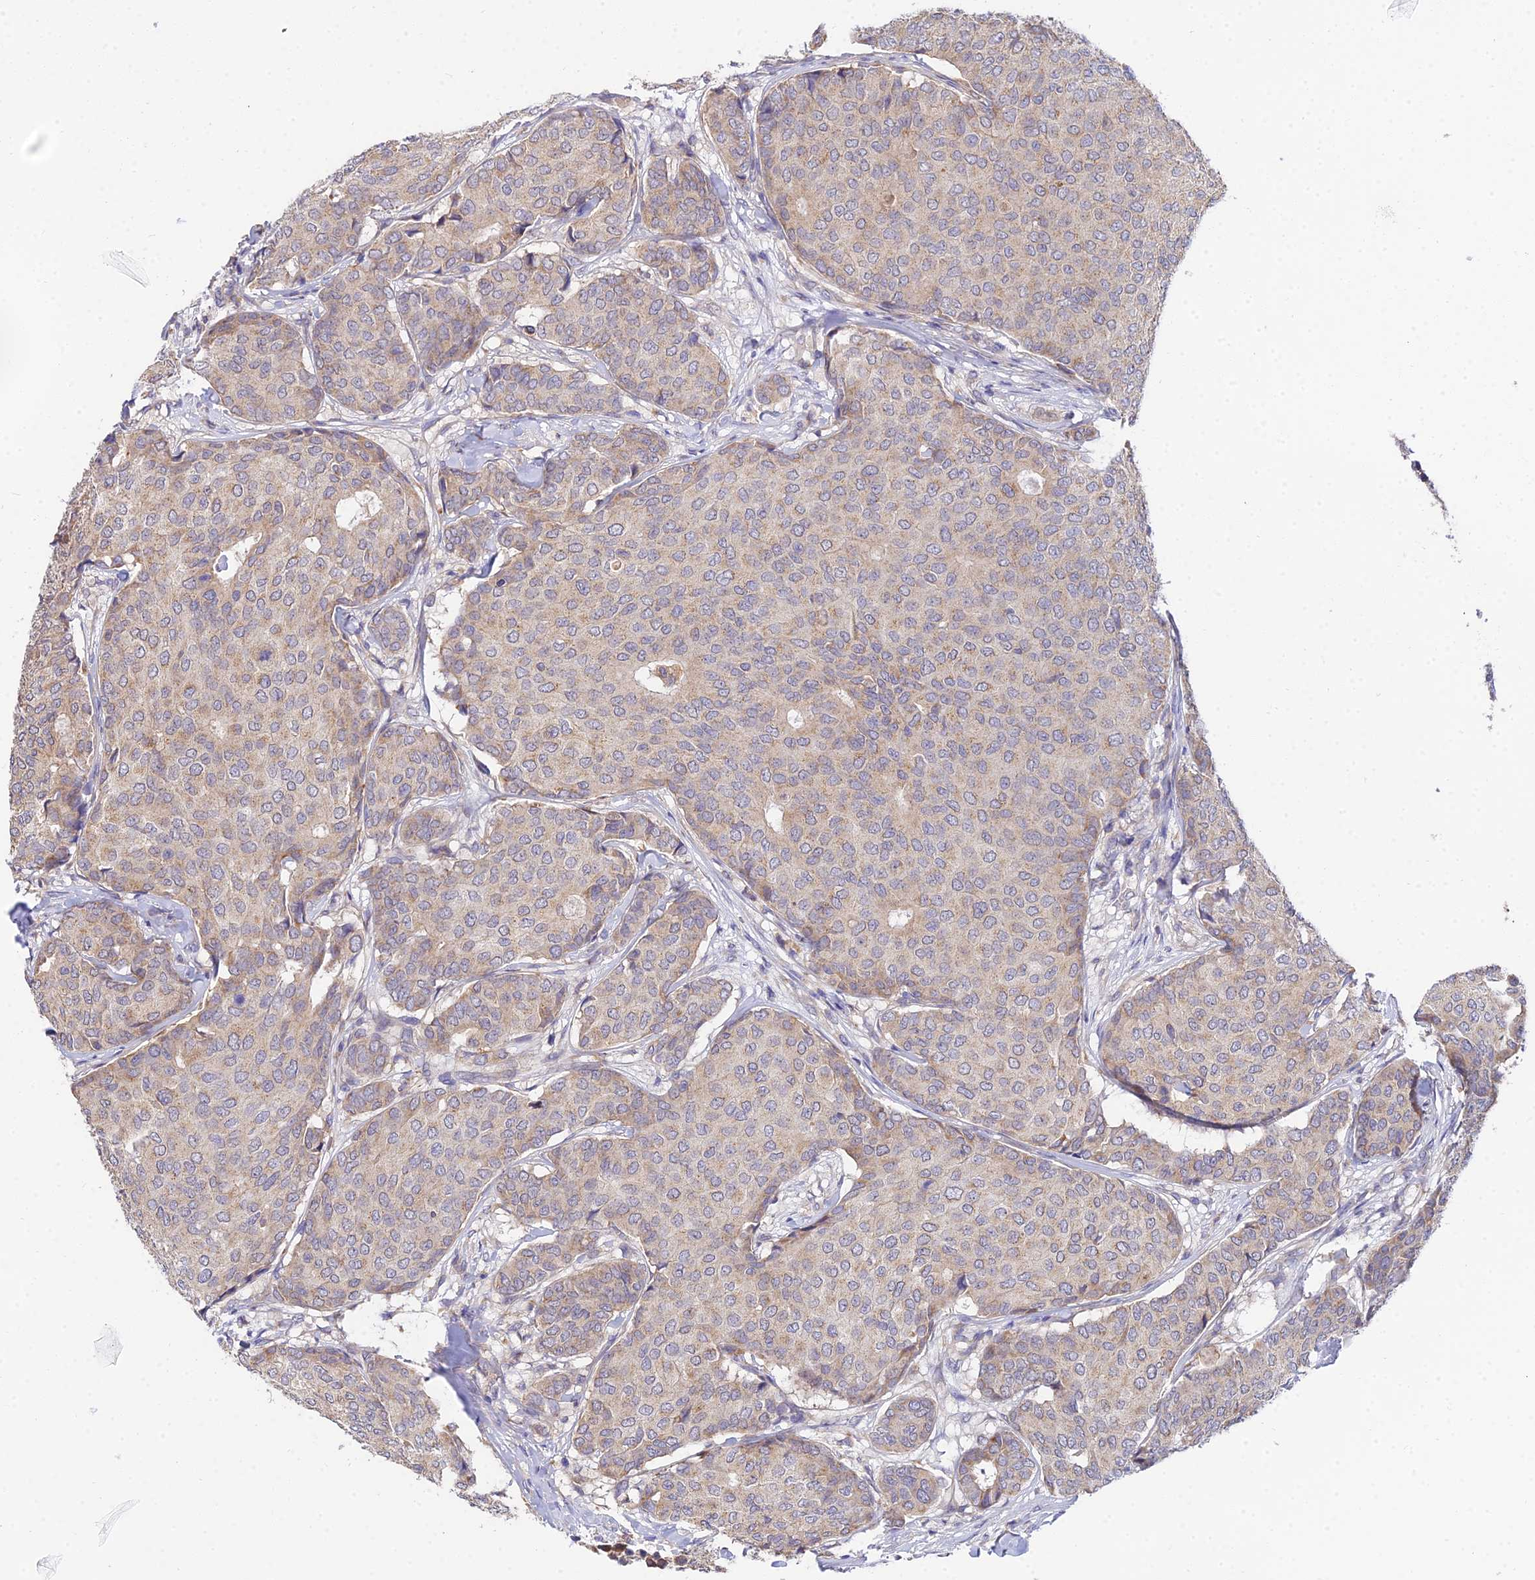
{"staining": {"intensity": "weak", "quantity": ">75%", "location": "cytoplasmic/membranous"}, "tissue": "breast cancer", "cell_type": "Tumor cells", "image_type": "cancer", "snomed": [{"axis": "morphology", "description": "Duct carcinoma"}, {"axis": "topography", "description": "Breast"}], "caption": "Weak cytoplasmic/membranous protein expression is seen in approximately >75% of tumor cells in breast cancer (invasive ductal carcinoma). Using DAB (brown) and hematoxylin (blue) stains, captured at high magnification using brightfield microscopy.", "gene": "ARL8B", "patient": {"sex": "female", "age": 75}}